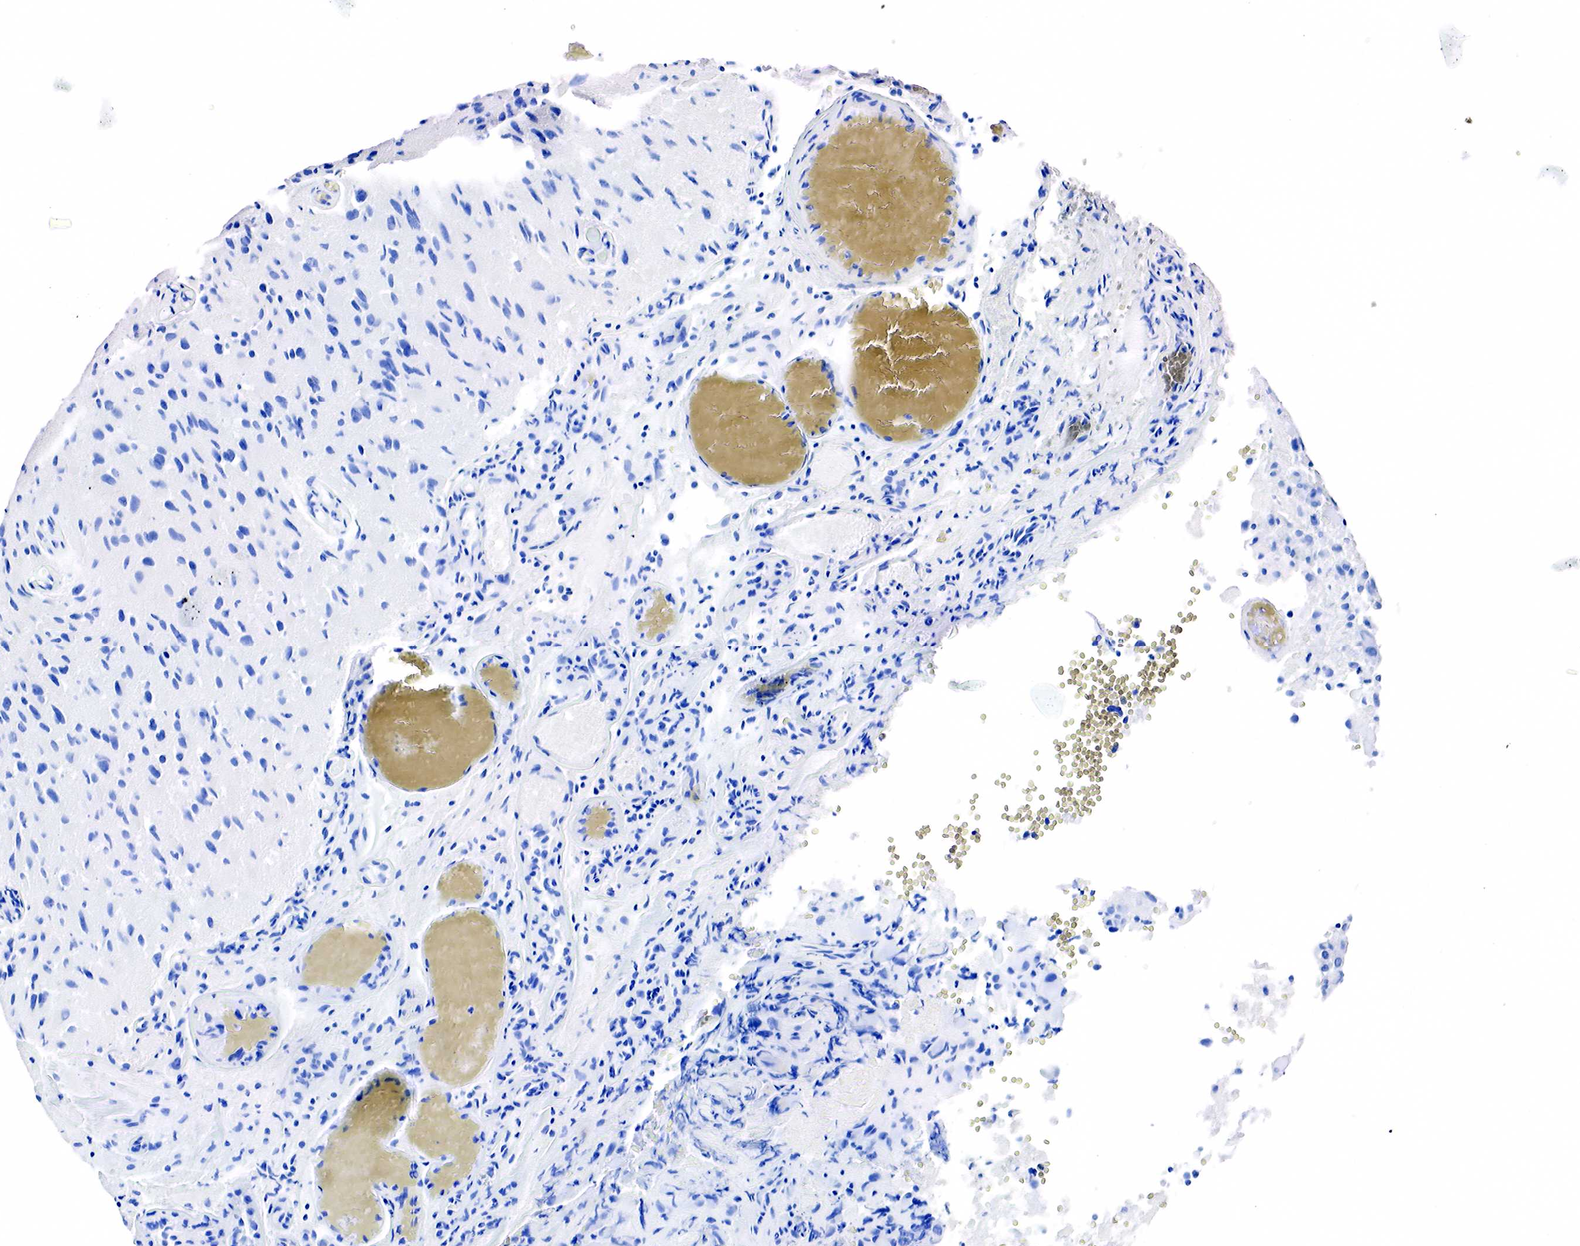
{"staining": {"intensity": "negative", "quantity": "none", "location": "none"}, "tissue": "glioma", "cell_type": "Tumor cells", "image_type": "cancer", "snomed": [{"axis": "morphology", "description": "Glioma, malignant, High grade"}, {"axis": "topography", "description": "Brain"}], "caption": "A histopathology image of human malignant high-grade glioma is negative for staining in tumor cells.", "gene": "ACP3", "patient": {"sex": "male", "age": 69}}